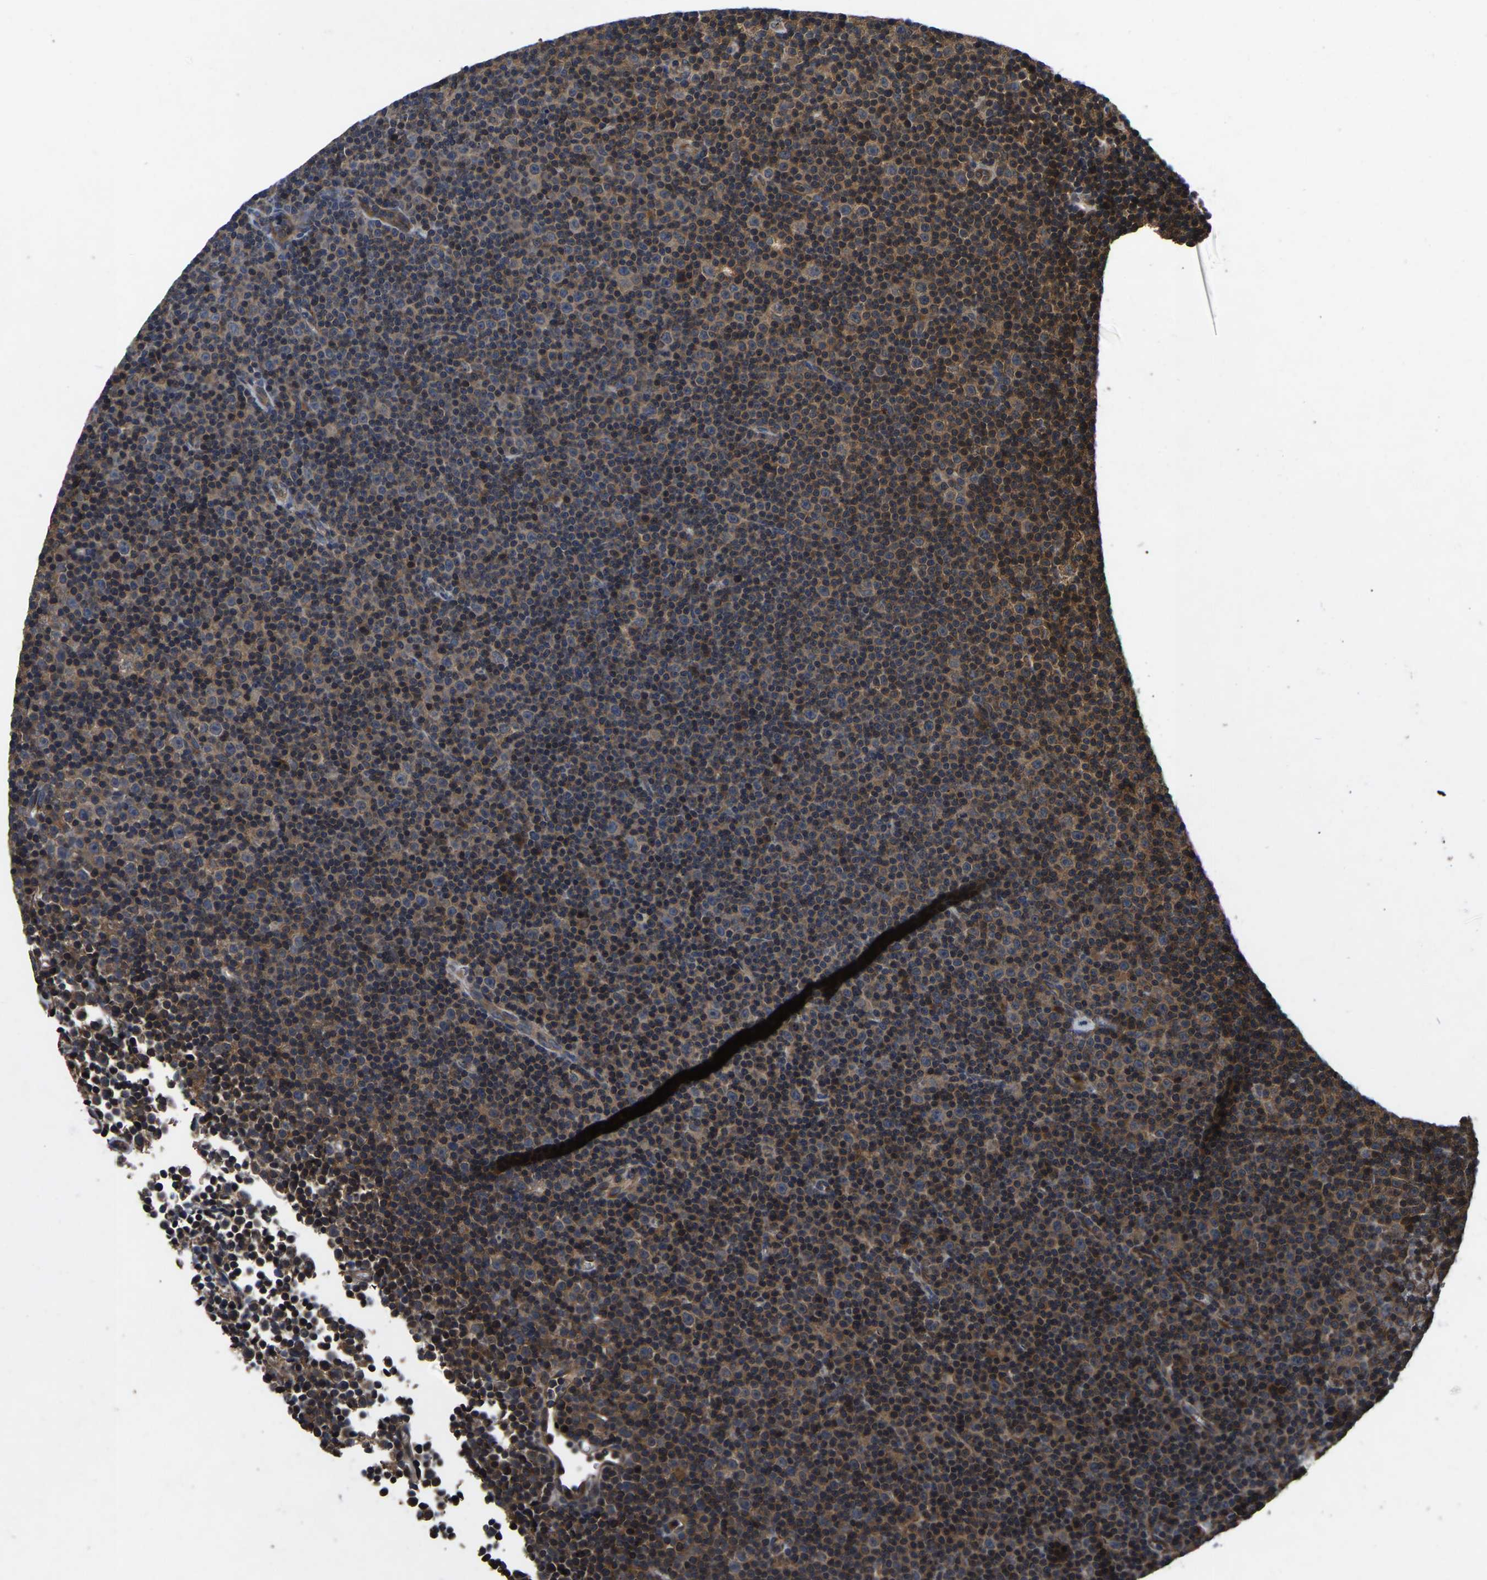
{"staining": {"intensity": "moderate", "quantity": ">75%", "location": "cytoplasmic/membranous"}, "tissue": "lymphoma", "cell_type": "Tumor cells", "image_type": "cancer", "snomed": [{"axis": "morphology", "description": "Malignant lymphoma, non-Hodgkin's type, Low grade"}, {"axis": "topography", "description": "Lymph node"}], "caption": "Lymphoma stained for a protein (brown) exhibits moderate cytoplasmic/membranous positive staining in about >75% of tumor cells.", "gene": "CRYZL1", "patient": {"sex": "female", "age": 67}}